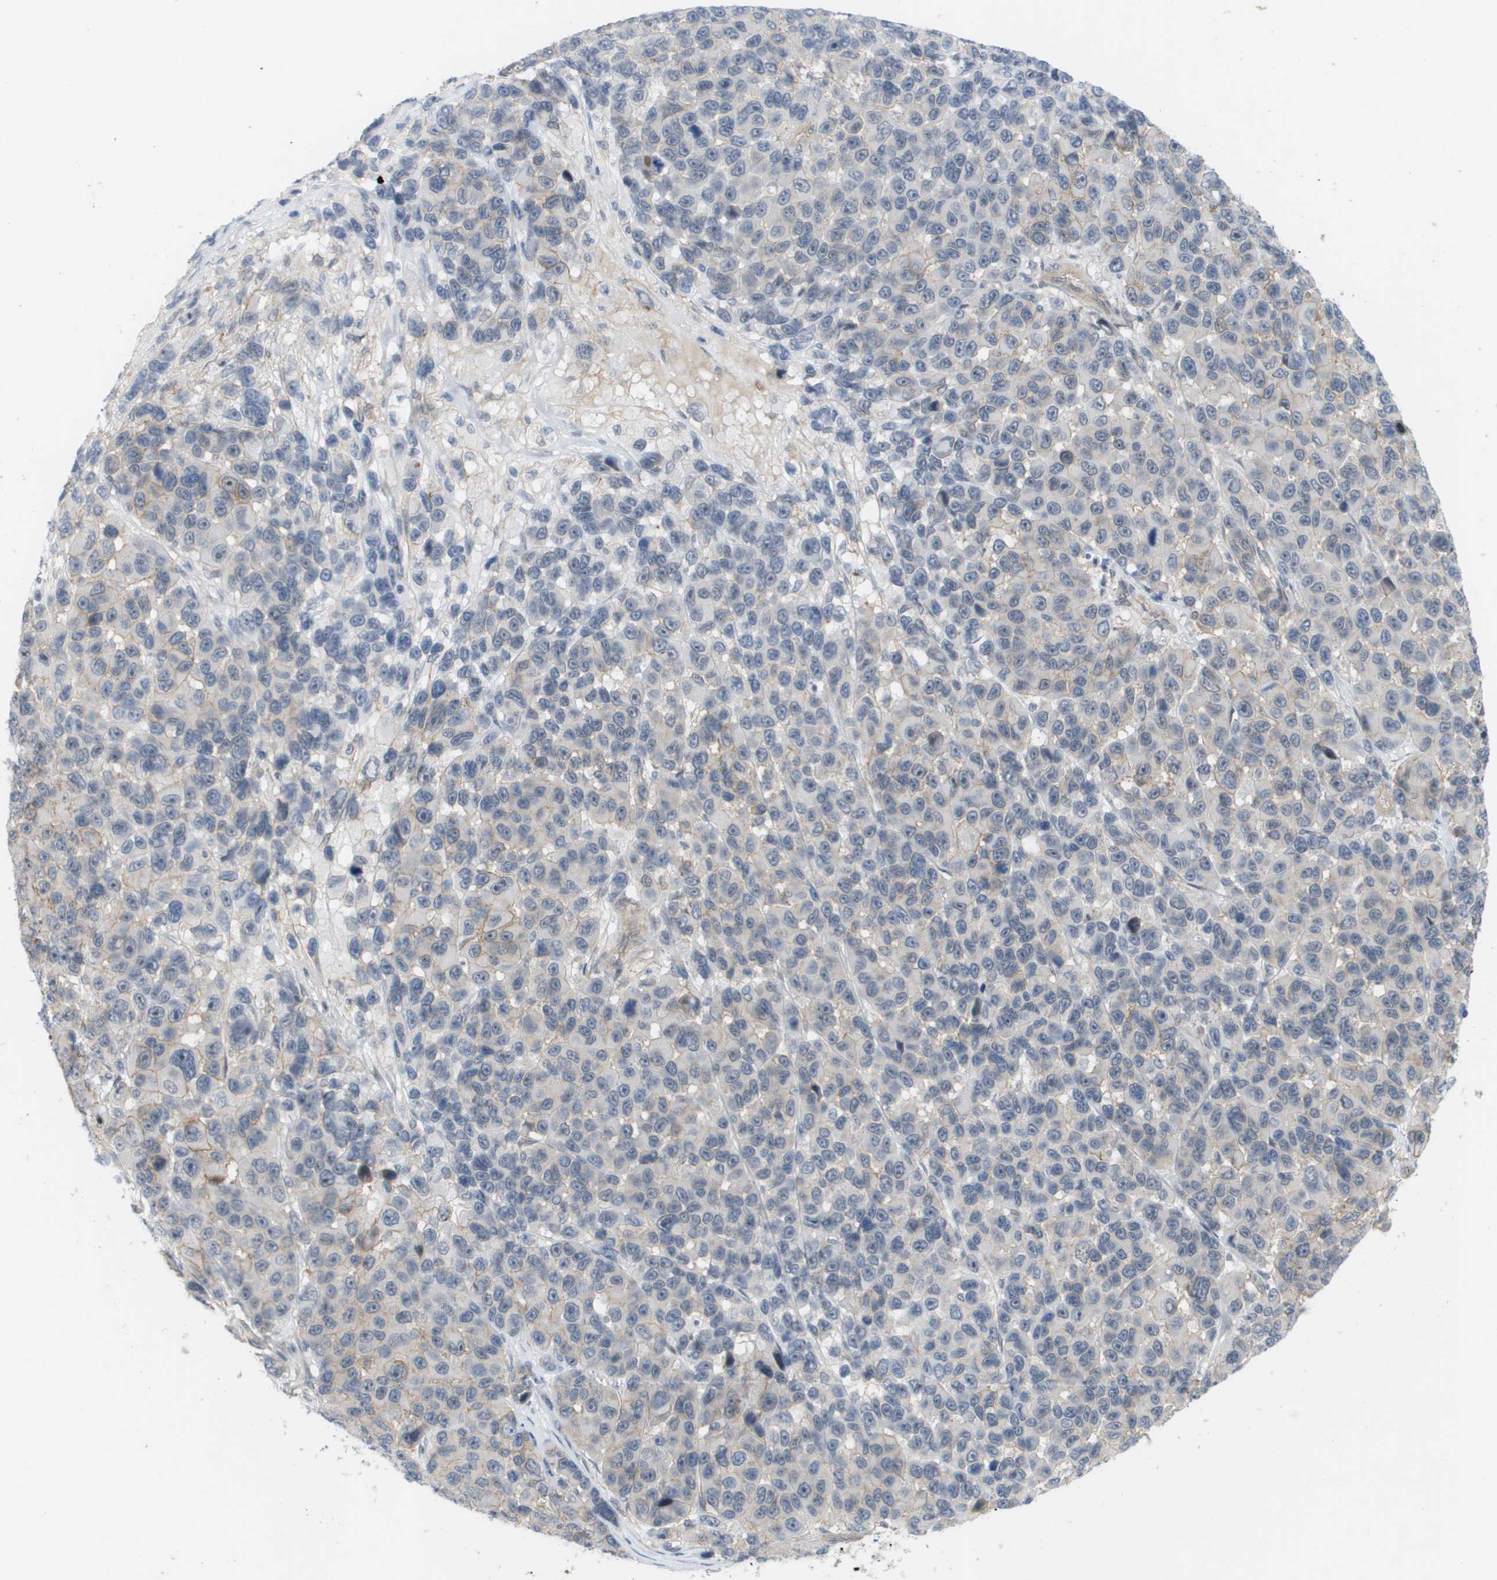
{"staining": {"intensity": "negative", "quantity": "none", "location": "none"}, "tissue": "melanoma", "cell_type": "Tumor cells", "image_type": "cancer", "snomed": [{"axis": "morphology", "description": "Malignant melanoma, NOS"}, {"axis": "topography", "description": "Skin"}], "caption": "An immunohistochemistry image of melanoma is shown. There is no staining in tumor cells of melanoma. (DAB immunohistochemistry (IHC) with hematoxylin counter stain).", "gene": "MTARC2", "patient": {"sex": "male", "age": 53}}